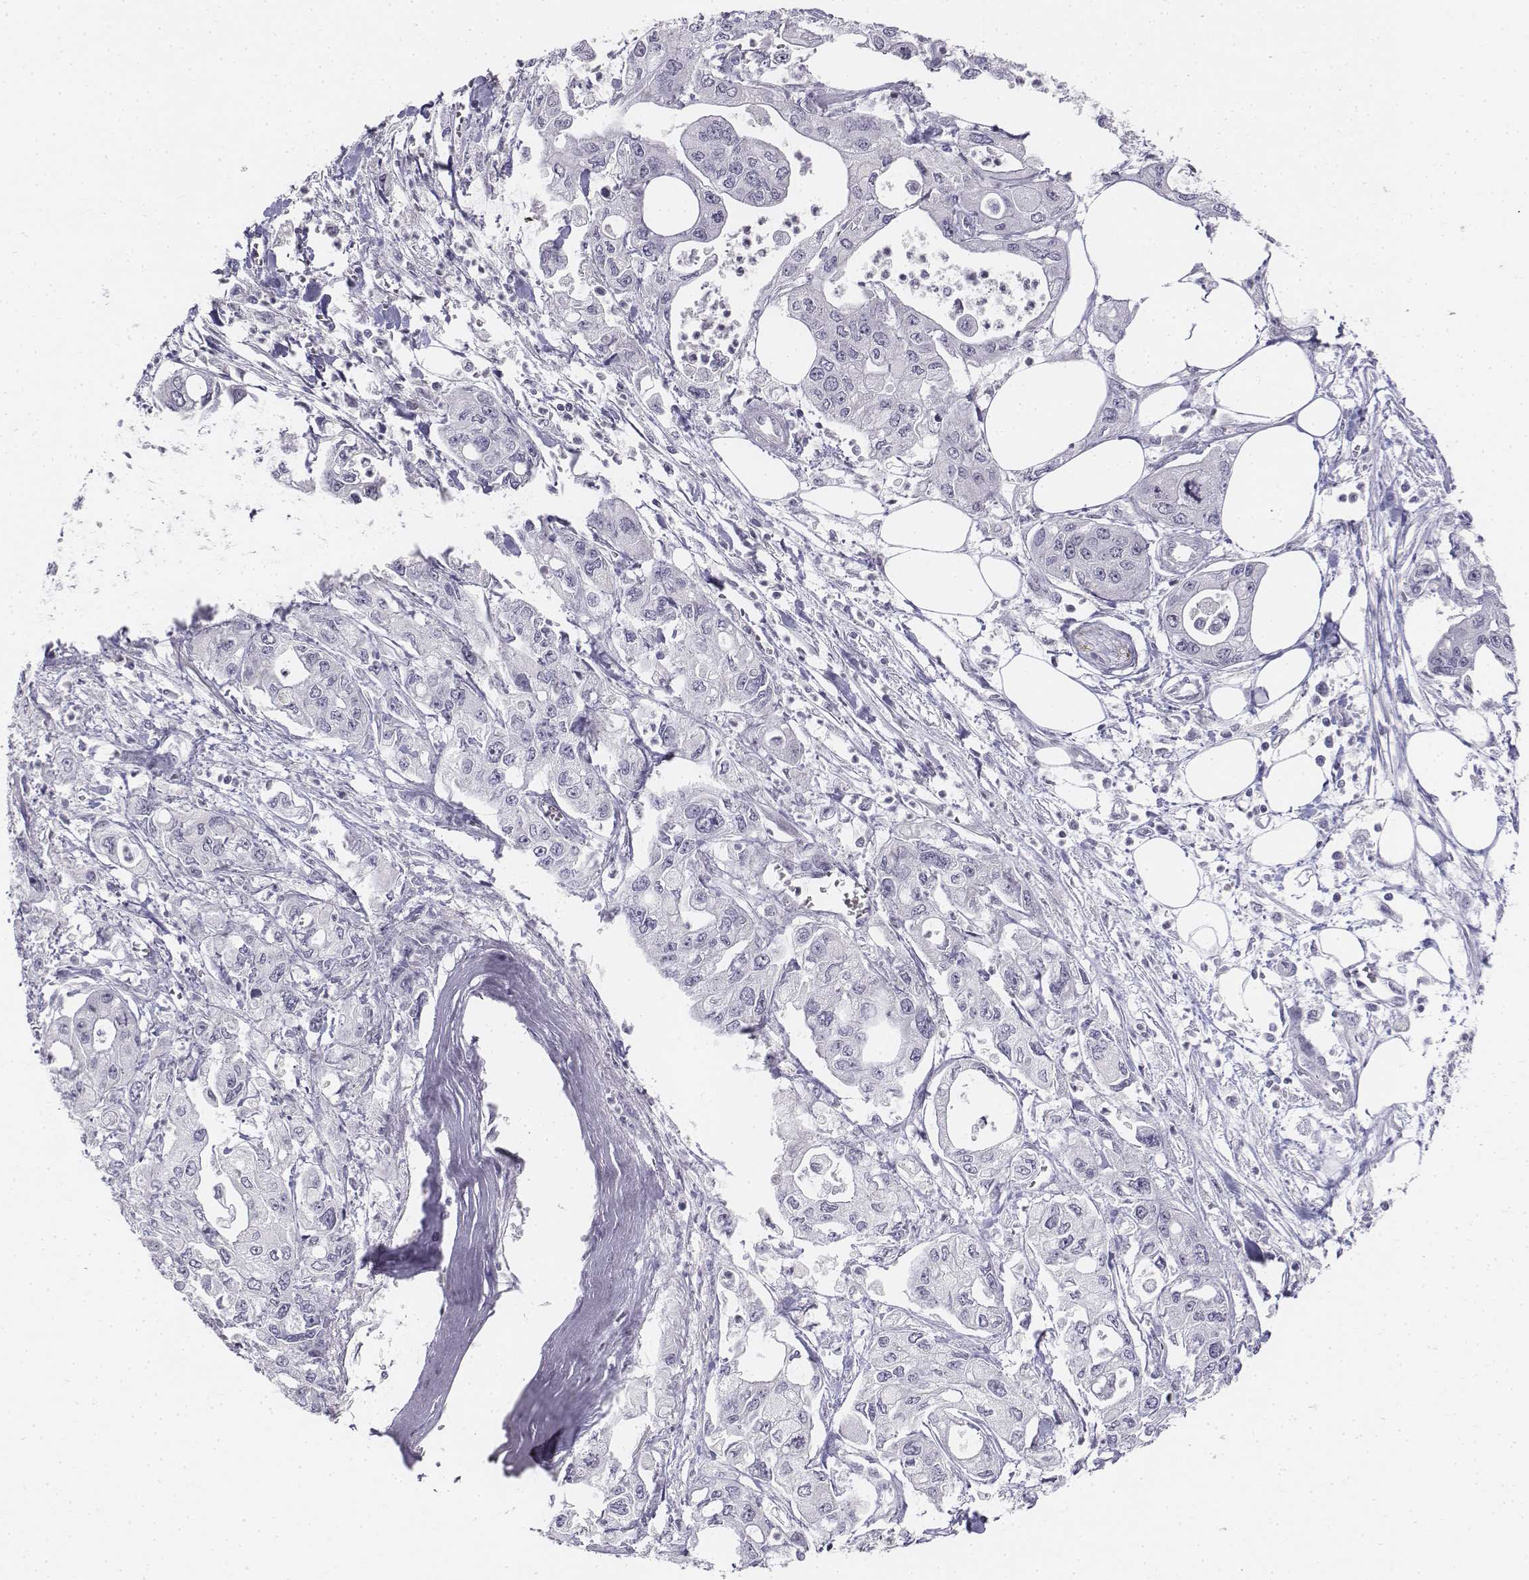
{"staining": {"intensity": "negative", "quantity": "none", "location": "none"}, "tissue": "pancreatic cancer", "cell_type": "Tumor cells", "image_type": "cancer", "snomed": [{"axis": "morphology", "description": "Adenocarcinoma, NOS"}, {"axis": "topography", "description": "Pancreas"}], "caption": "The photomicrograph demonstrates no staining of tumor cells in adenocarcinoma (pancreatic).", "gene": "TH", "patient": {"sex": "male", "age": 70}}